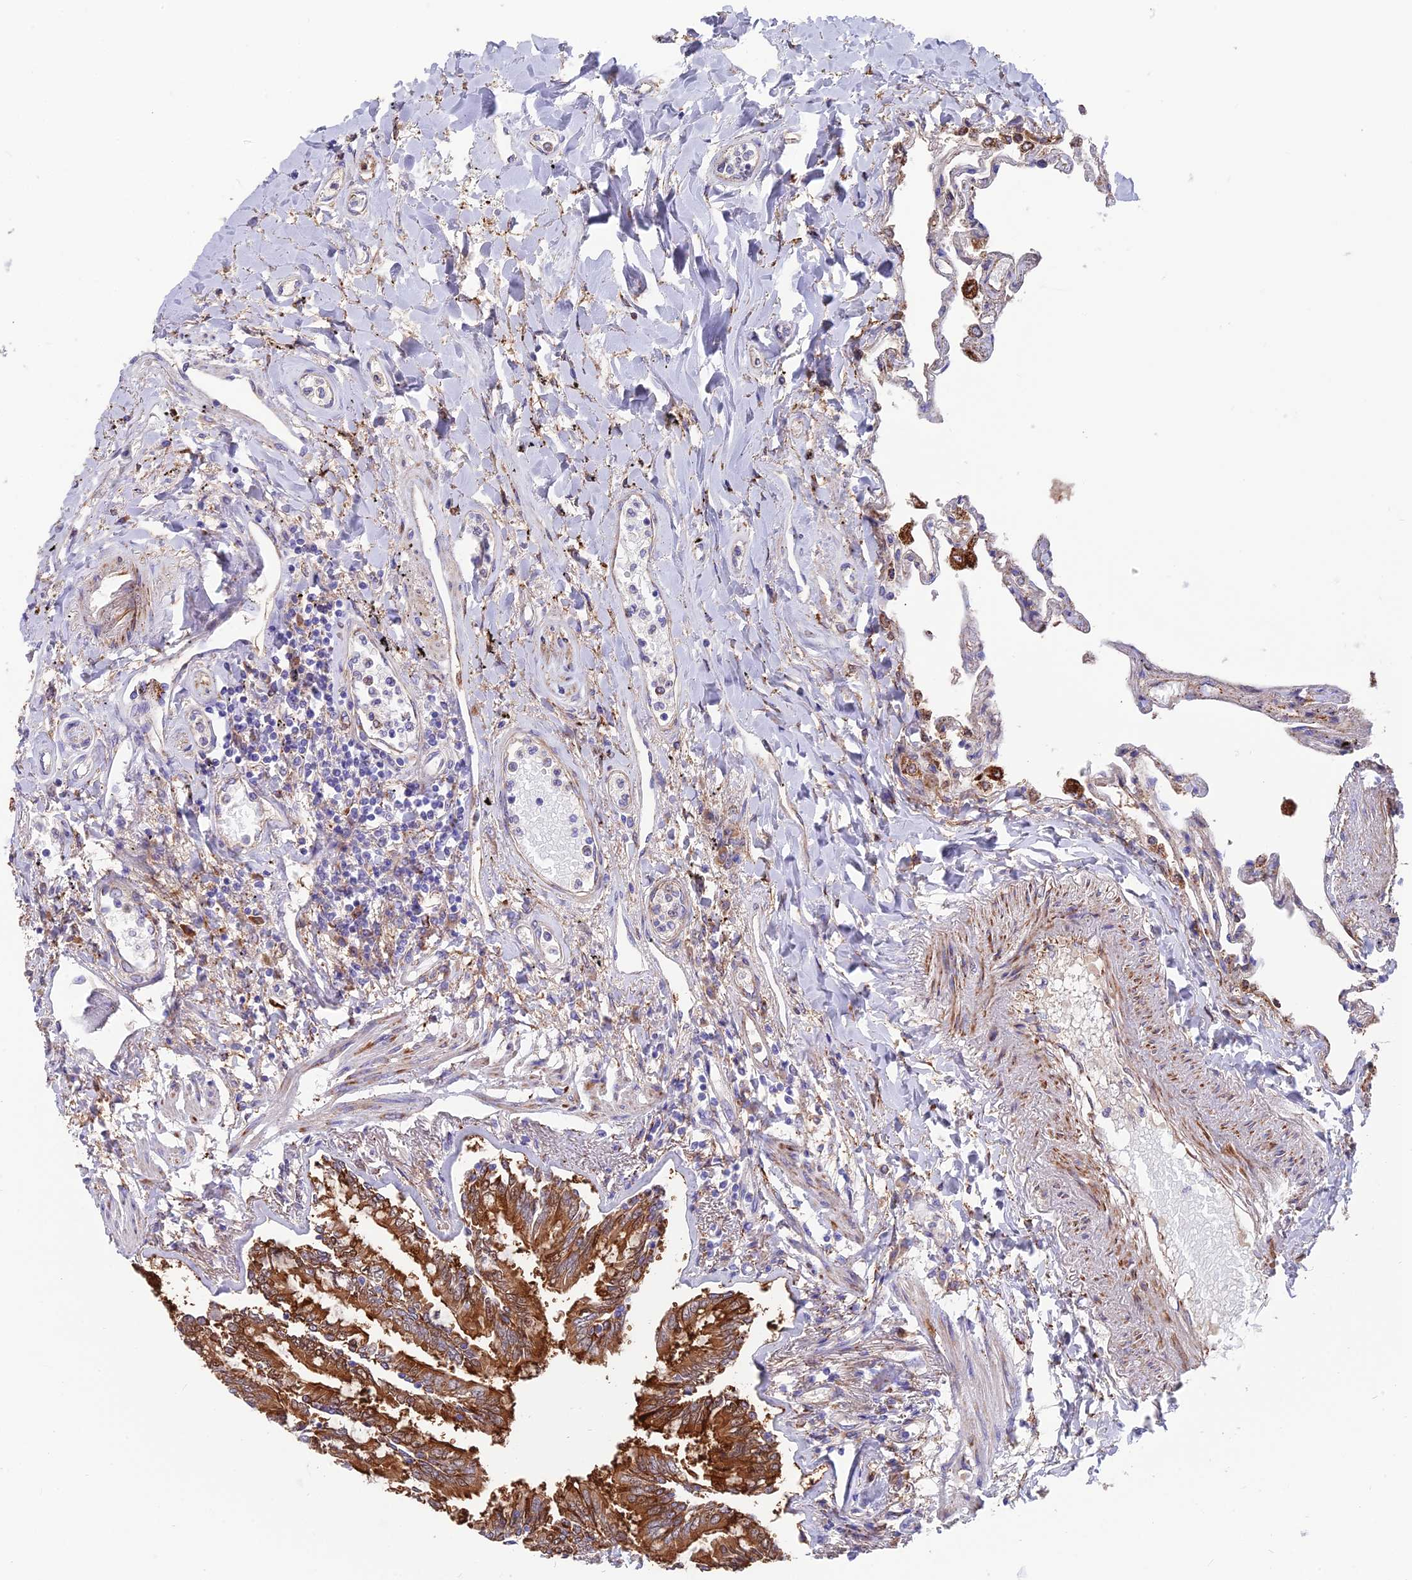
{"staining": {"intensity": "moderate", "quantity": ">75%", "location": "cytoplasmic/membranous"}, "tissue": "lung", "cell_type": "Alveolar cells", "image_type": "normal", "snomed": [{"axis": "morphology", "description": "Normal tissue, NOS"}, {"axis": "topography", "description": "Lung"}], "caption": "Lung stained with a brown dye displays moderate cytoplasmic/membranous positive expression in approximately >75% of alveolar cells.", "gene": "TIGD6", "patient": {"sex": "female", "age": 67}}